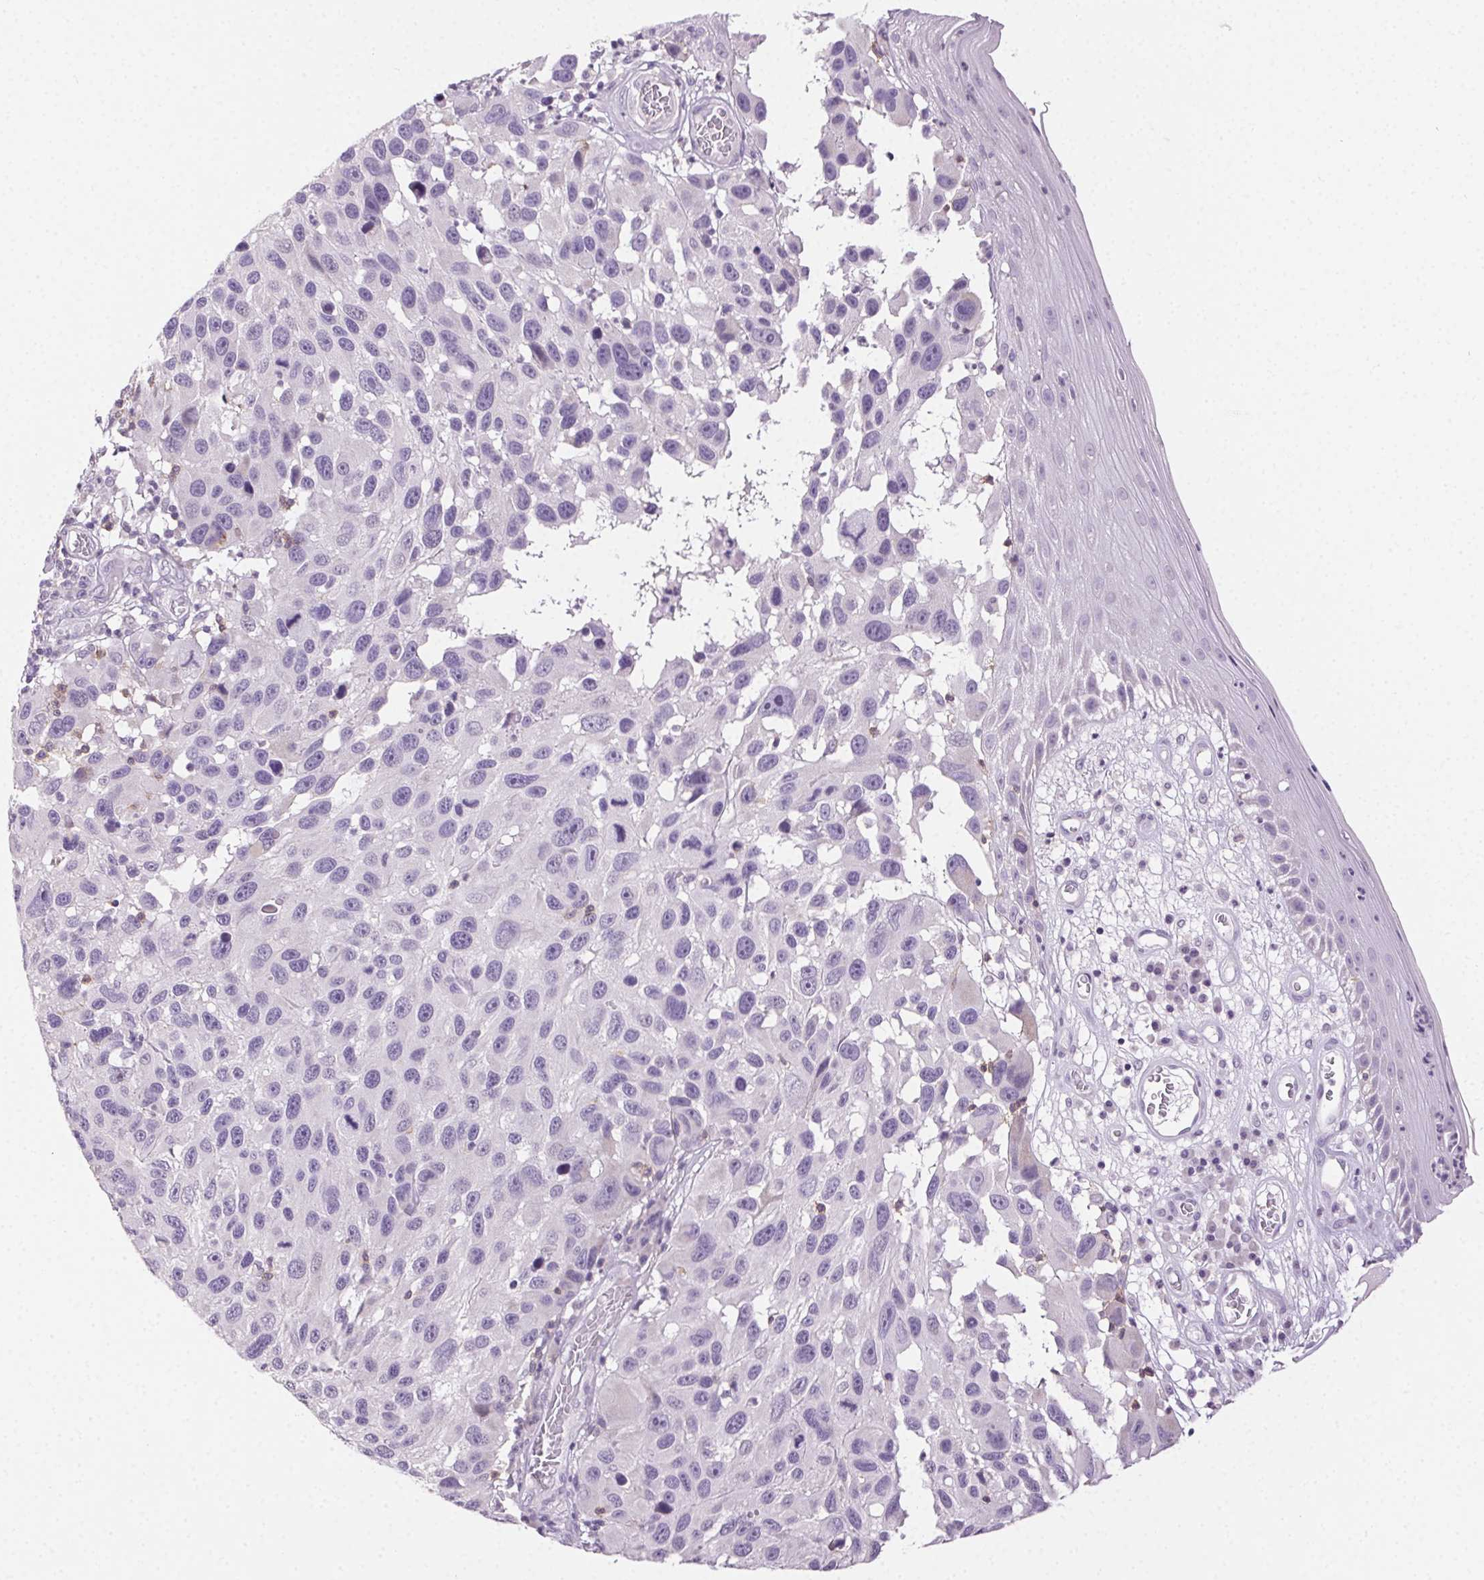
{"staining": {"intensity": "negative", "quantity": "none", "location": "none"}, "tissue": "melanoma", "cell_type": "Tumor cells", "image_type": "cancer", "snomed": [{"axis": "morphology", "description": "Malignant melanoma, NOS"}, {"axis": "topography", "description": "Skin"}], "caption": "This is an immunohistochemistry (IHC) histopathology image of human melanoma. There is no positivity in tumor cells.", "gene": "AKAP5", "patient": {"sex": "male", "age": 53}}